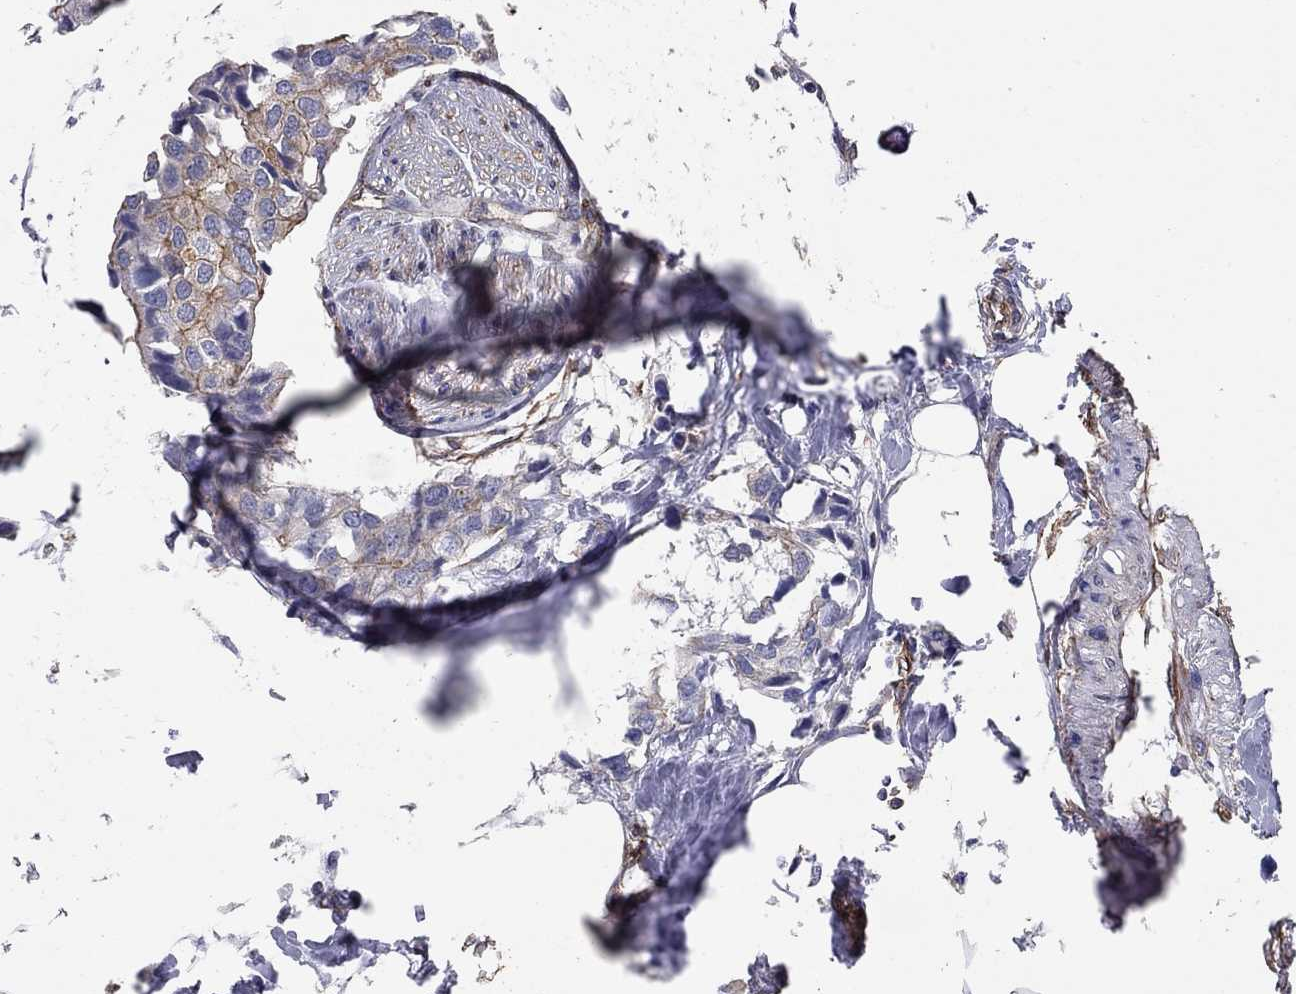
{"staining": {"intensity": "strong", "quantity": "25%-75%", "location": "cytoplasmic/membranous"}, "tissue": "breast cancer", "cell_type": "Tumor cells", "image_type": "cancer", "snomed": [{"axis": "morphology", "description": "Duct carcinoma"}, {"axis": "topography", "description": "Breast"}], "caption": "About 25%-75% of tumor cells in human breast cancer (infiltrating ductal carcinoma) reveal strong cytoplasmic/membranous protein expression as visualized by brown immunohistochemical staining.", "gene": "BICDL2", "patient": {"sex": "female", "age": 80}}